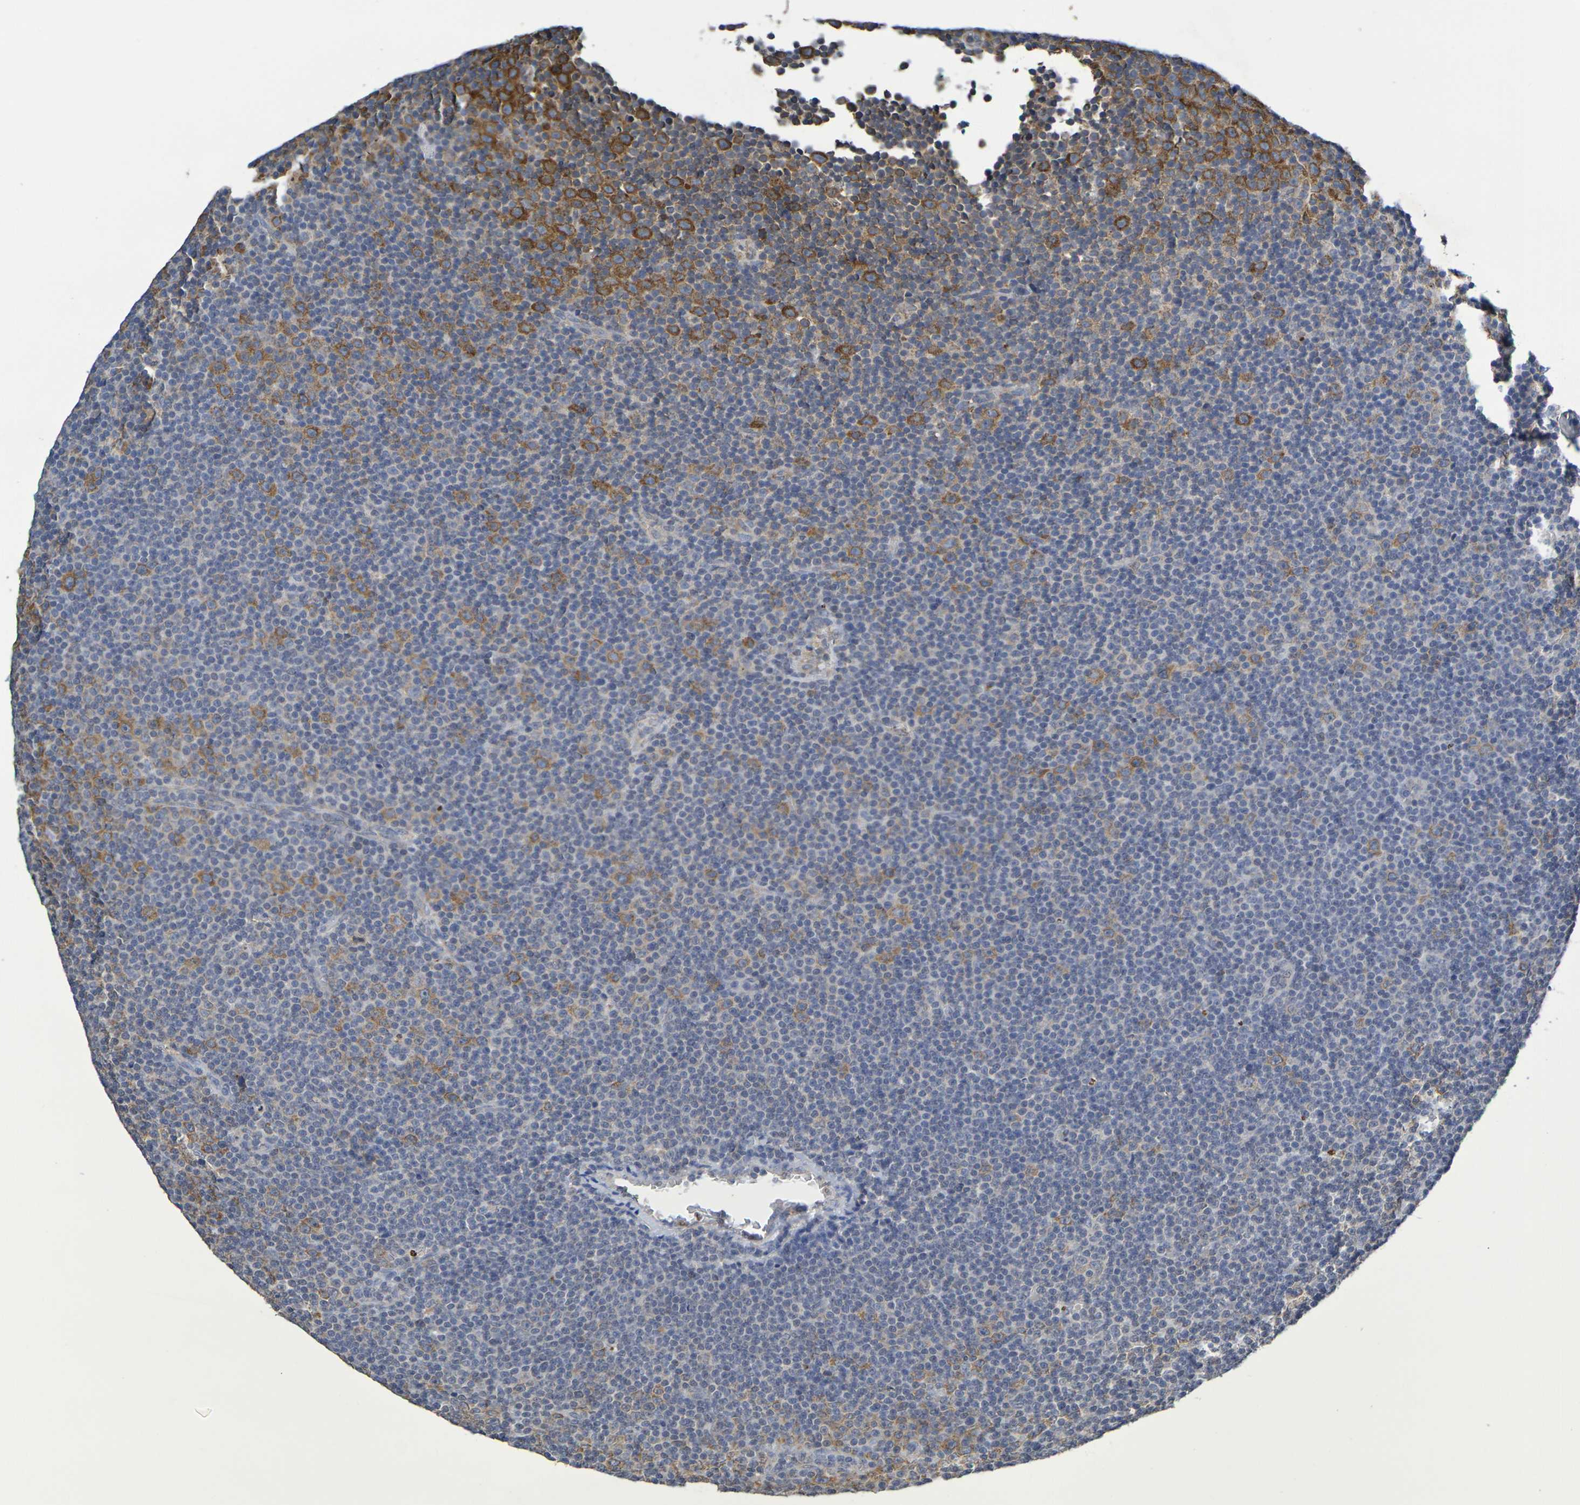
{"staining": {"intensity": "strong", "quantity": "<25%", "location": "cytoplasmic/membranous"}, "tissue": "lymphoma", "cell_type": "Tumor cells", "image_type": "cancer", "snomed": [{"axis": "morphology", "description": "Malignant lymphoma, non-Hodgkin's type, Low grade"}, {"axis": "topography", "description": "Lymph node"}], "caption": "A brown stain labels strong cytoplasmic/membranous expression of a protein in lymphoma tumor cells. The staining is performed using DAB brown chromogen to label protein expression. The nuclei are counter-stained blue using hematoxylin.", "gene": "CHRNB1", "patient": {"sex": "female", "age": 67}}